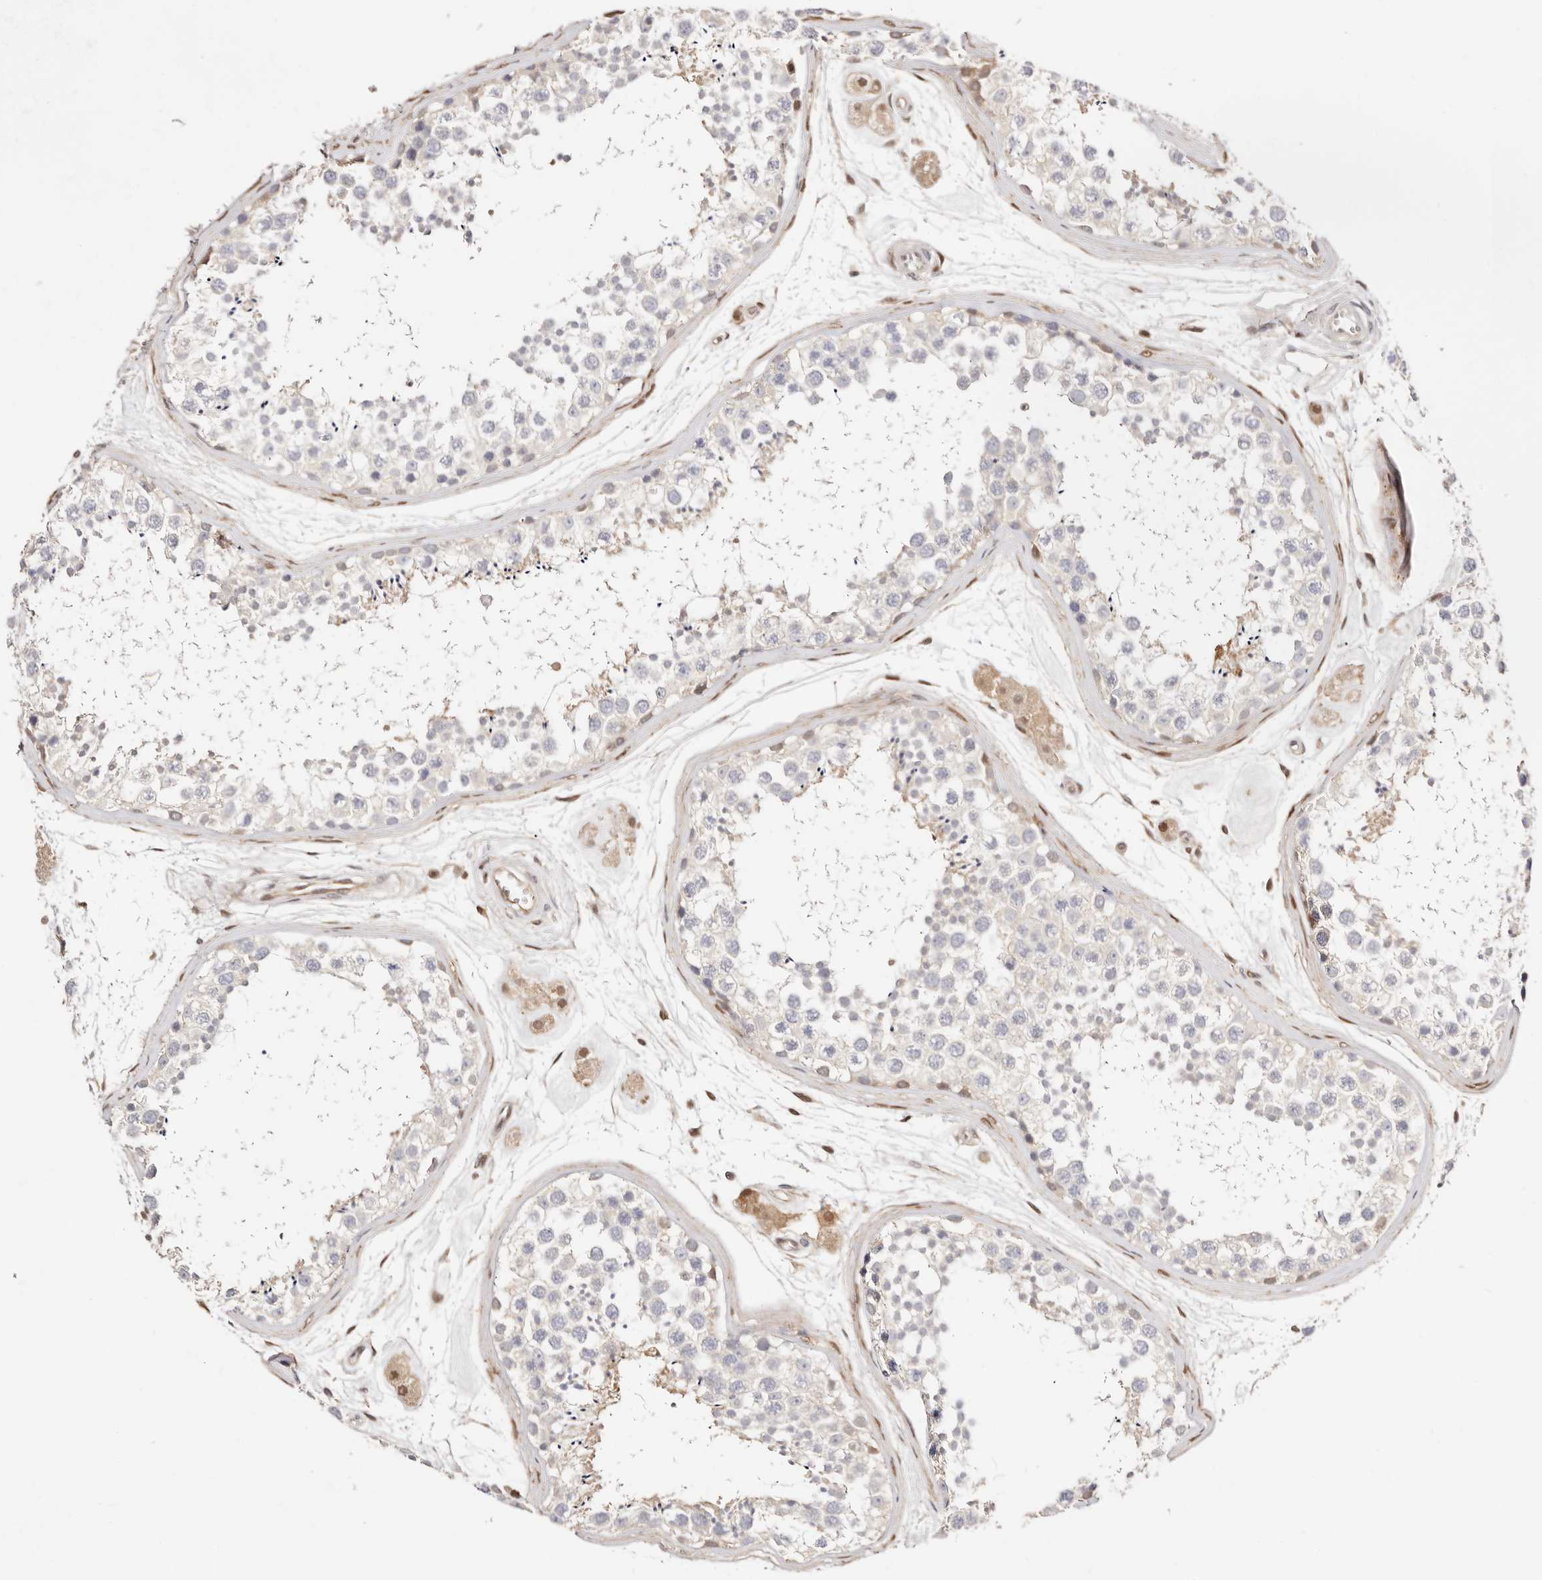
{"staining": {"intensity": "negative", "quantity": "none", "location": "none"}, "tissue": "testis", "cell_type": "Cells in seminiferous ducts", "image_type": "normal", "snomed": [{"axis": "morphology", "description": "Normal tissue, NOS"}, {"axis": "topography", "description": "Testis"}], "caption": "DAB (3,3'-diaminobenzidine) immunohistochemical staining of unremarkable testis displays no significant expression in cells in seminiferous ducts.", "gene": "STAT5A", "patient": {"sex": "male", "age": 56}}